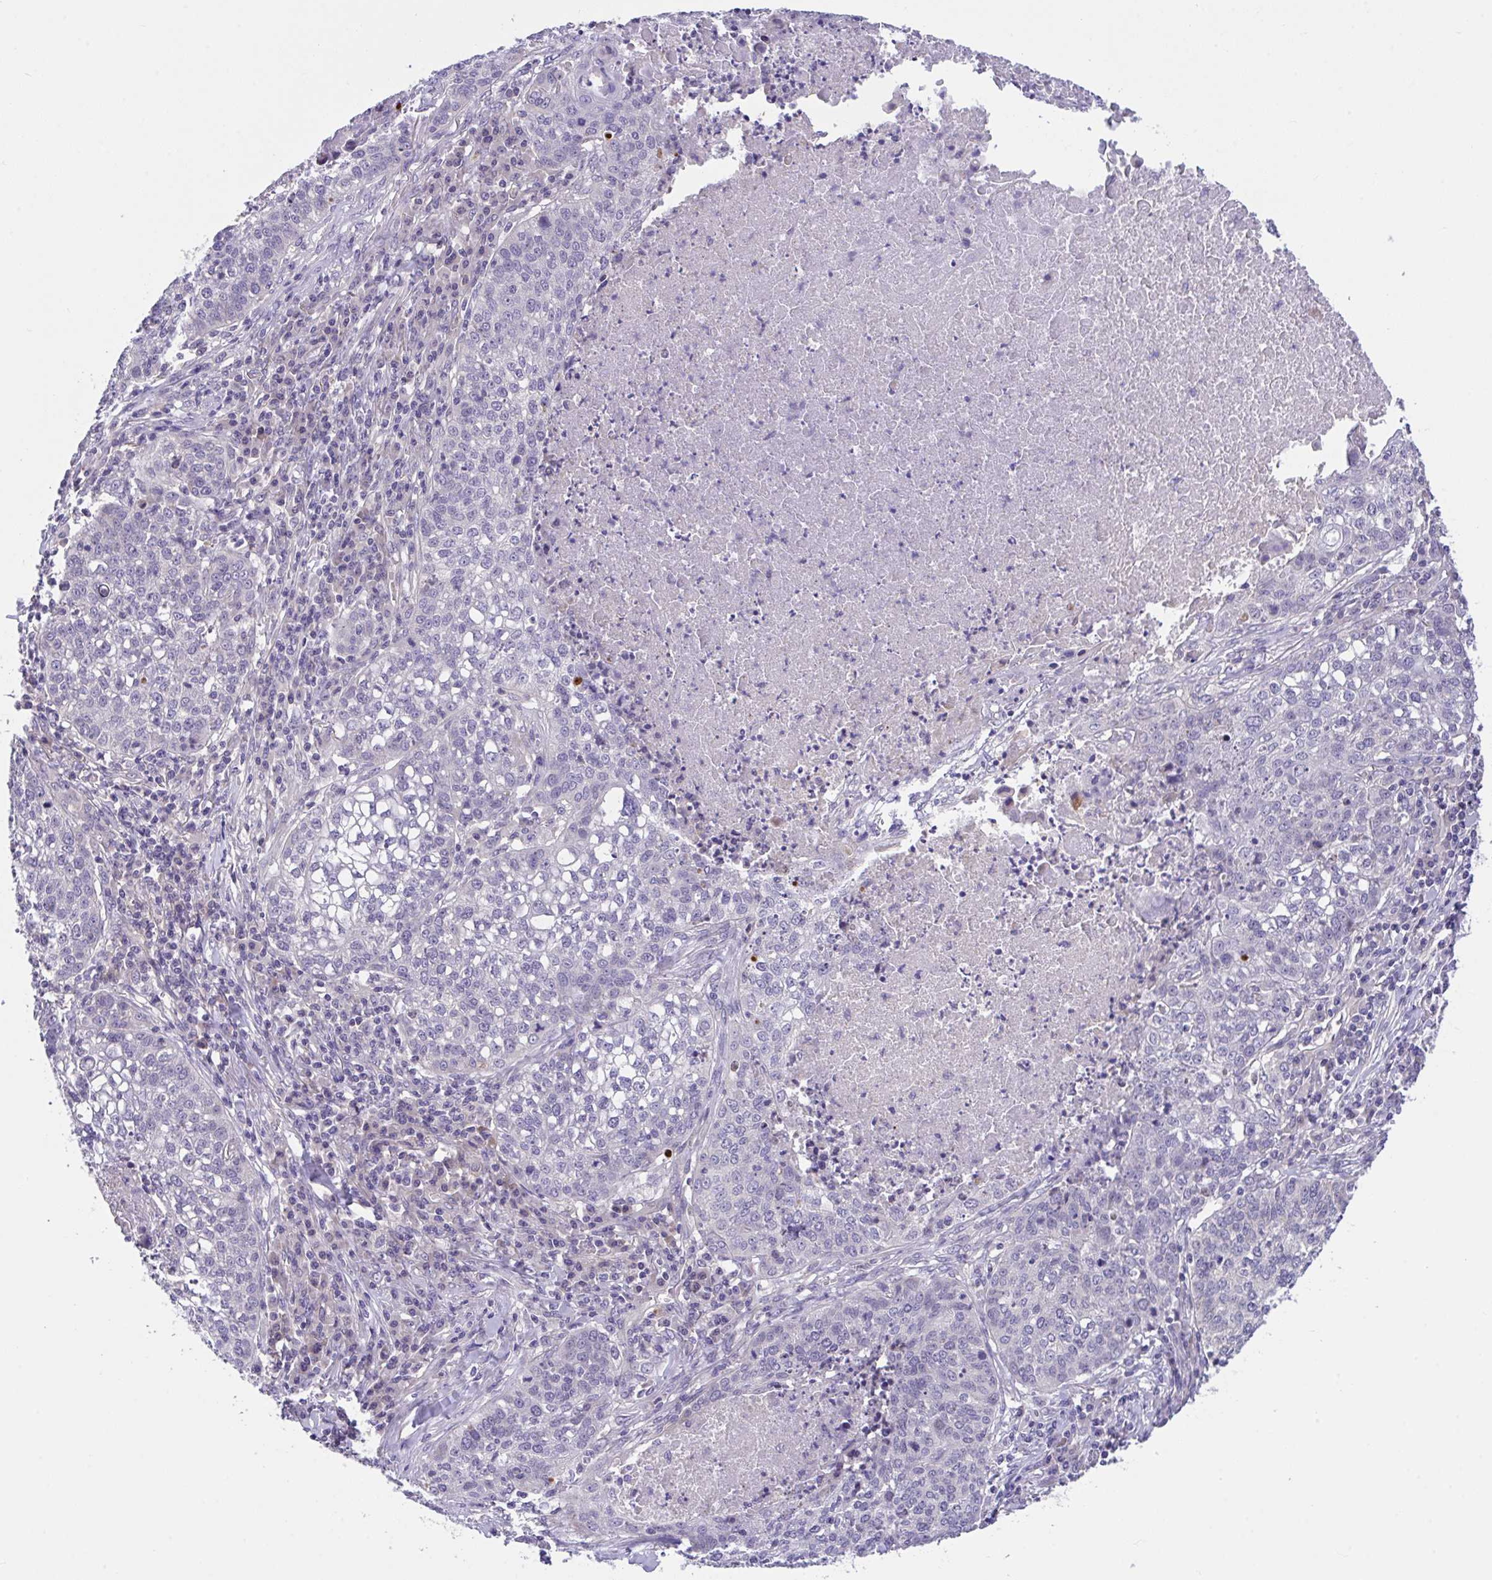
{"staining": {"intensity": "negative", "quantity": "none", "location": "none"}, "tissue": "lung cancer", "cell_type": "Tumor cells", "image_type": "cancer", "snomed": [{"axis": "morphology", "description": "Squamous cell carcinoma, NOS"}, {"axis": "topography", "description": "Lung"}], "caption": "An immunohistochemistry photomicrograph of squamous cell carcinoma (lung) is shown. There is no staining in tumor cells of squamous cell carcinoma (lung).", "gene": "RHOXF1", "patient": {"sex": "male", "age": 63}}